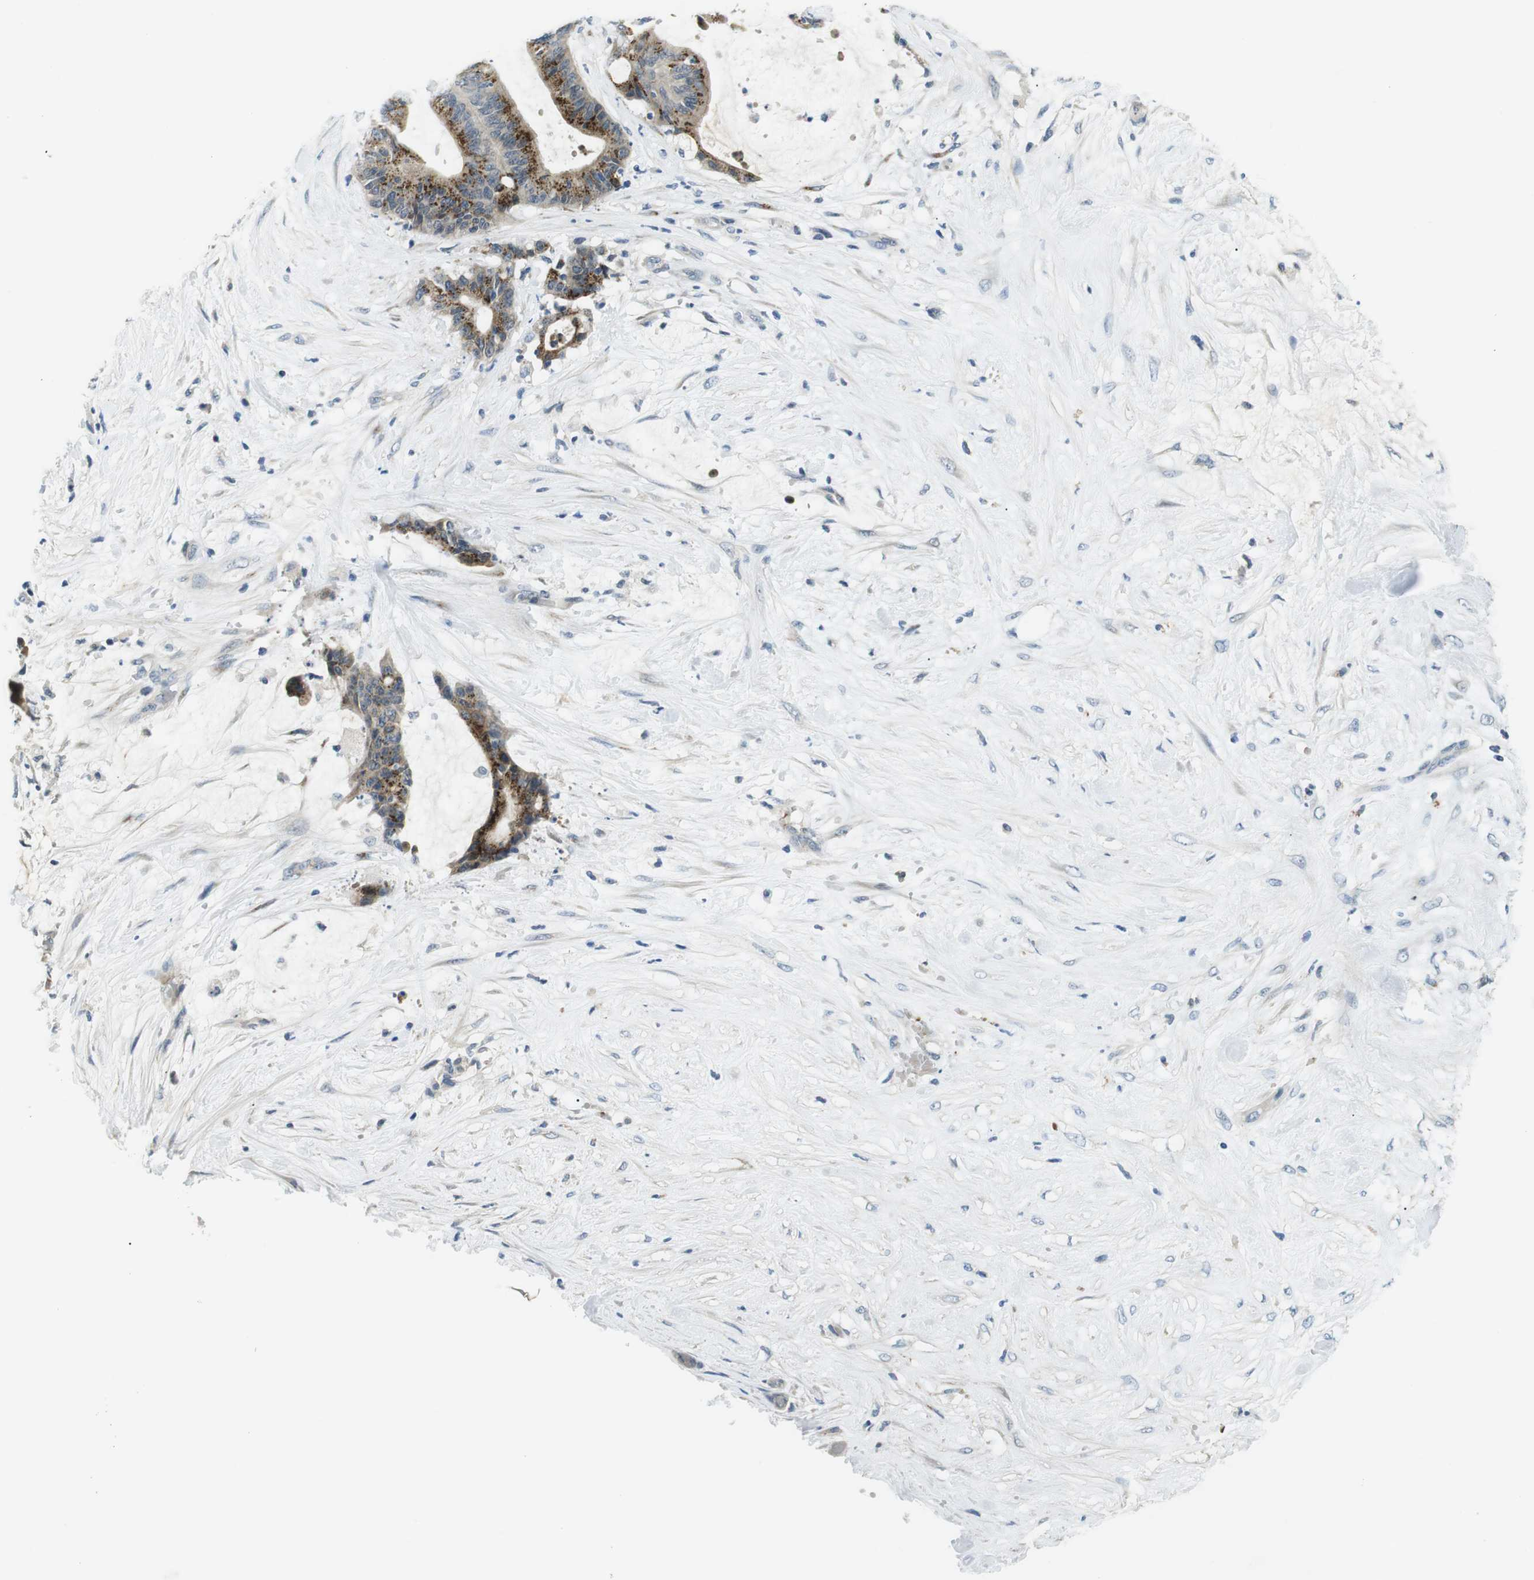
{"staining": {"intensity": "moderate", "quantity": ">75%", "location": "cytoplasmic/membranous"}, "tissue": "liver cancer", "cell_type": "Tumor cells", "image_type": "cancer", "snomed": [{"axis": "morphology", "description": "Cholangiocarcinoma"}, {"axis": "topography", "description": "Liver"}], "caption": "IHC (DAB) staining of human liver cancer exhibits moderate cytoplasmic/membranous protein positivity in about >75% of tumor cells.", "gene": "WSCD1", "patient": {"sex": "female", "age": 73}}